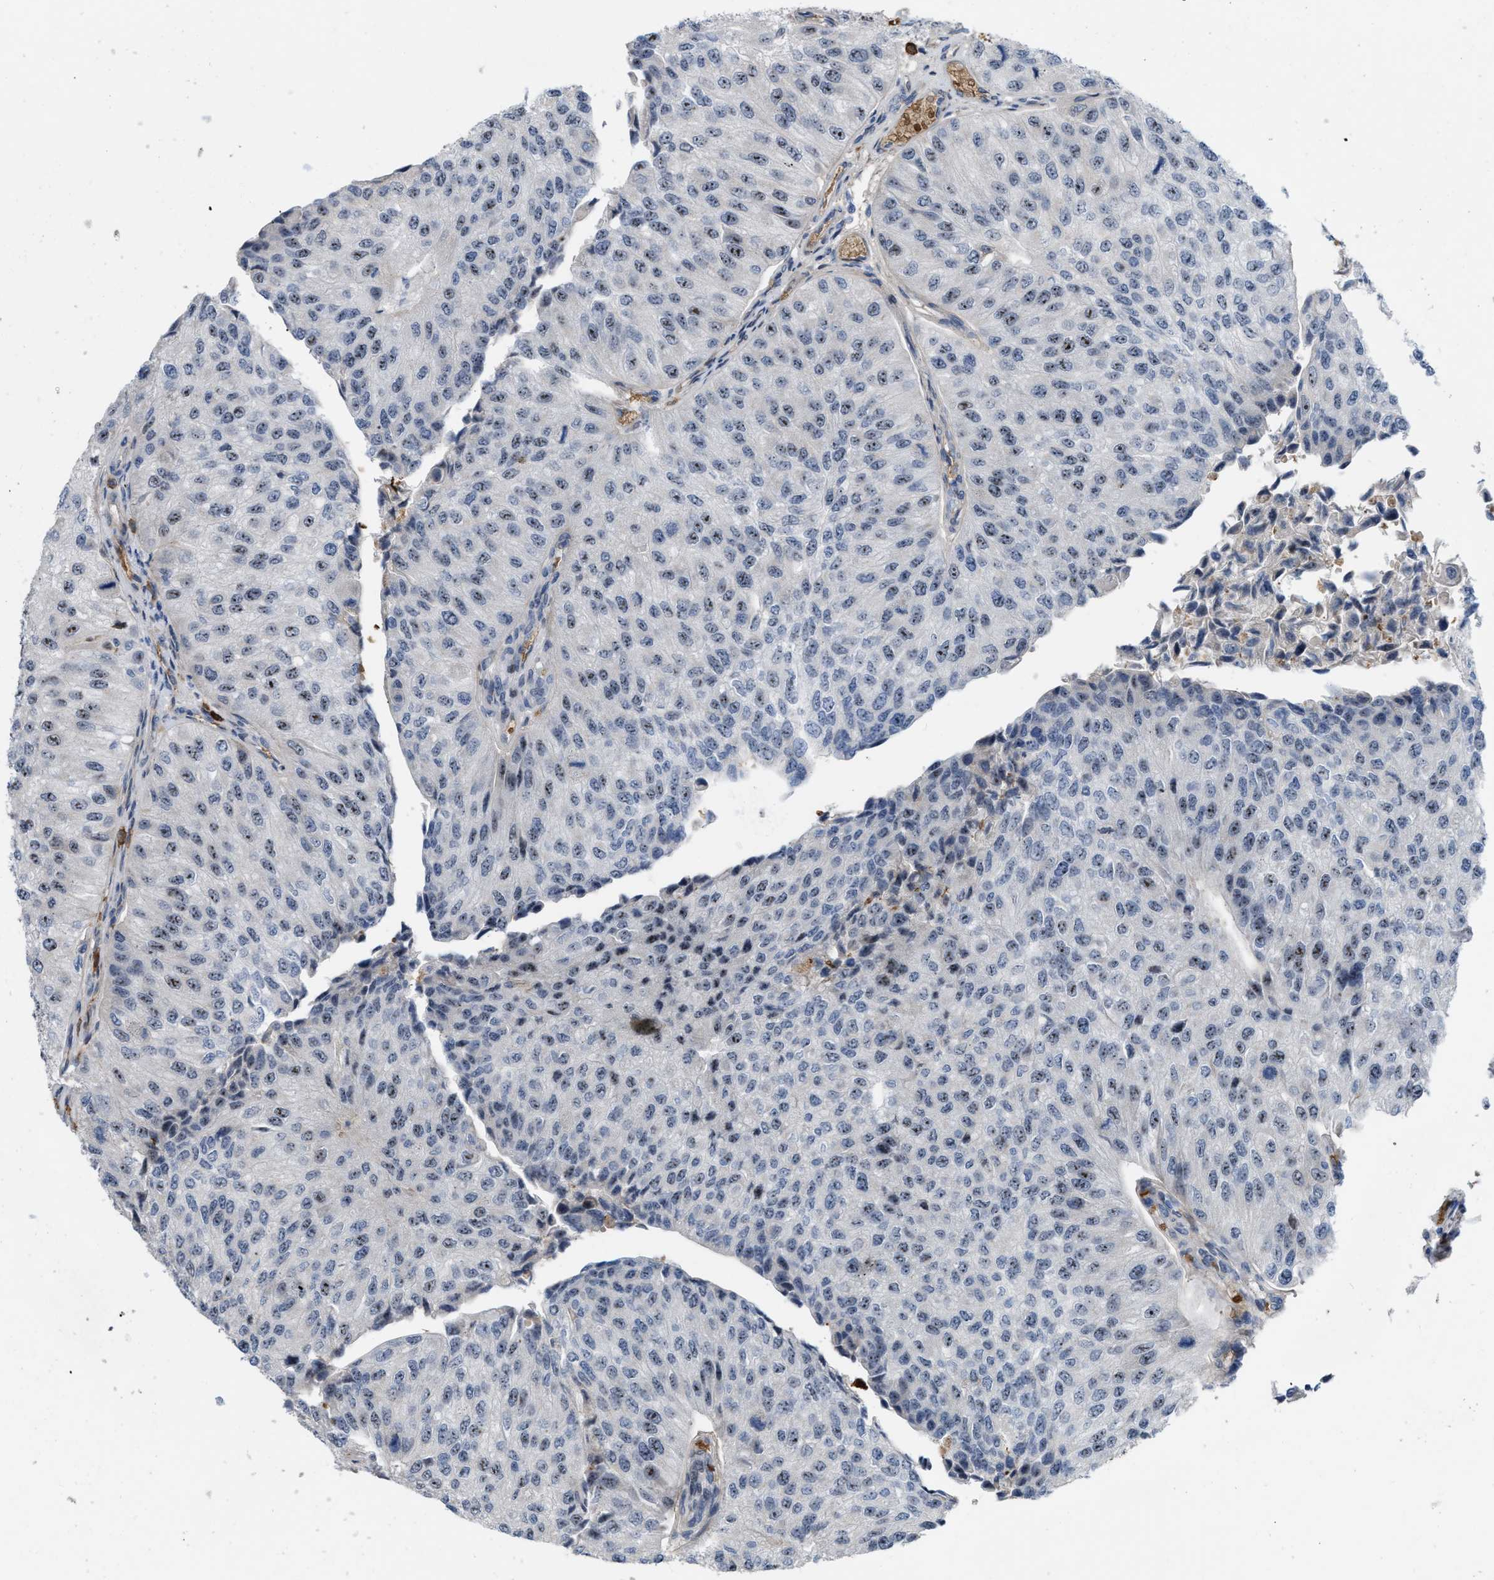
{"staining": {"intensity": "moderate", "quantity": ">75%", "location": "nuclear"}, "tissue": "urothelial cancer", "cell_type": "Tumor cells", "image_type": "cancer", "snomed": [{"axis": "morphology", "description": "Urothelial carcinoma, High grade"}, {"axis": "topography", "description": "Kidney"}, {"axis": "topography", "description": "Urinary bladder"}], "caption": "Moderate nuclear protein expression is seen in approximately >75% of tumor cells in urothelial carcinoma (high-grade).", "gene": "POLR1F", "patient": {"sex": "male", "age": 77}}